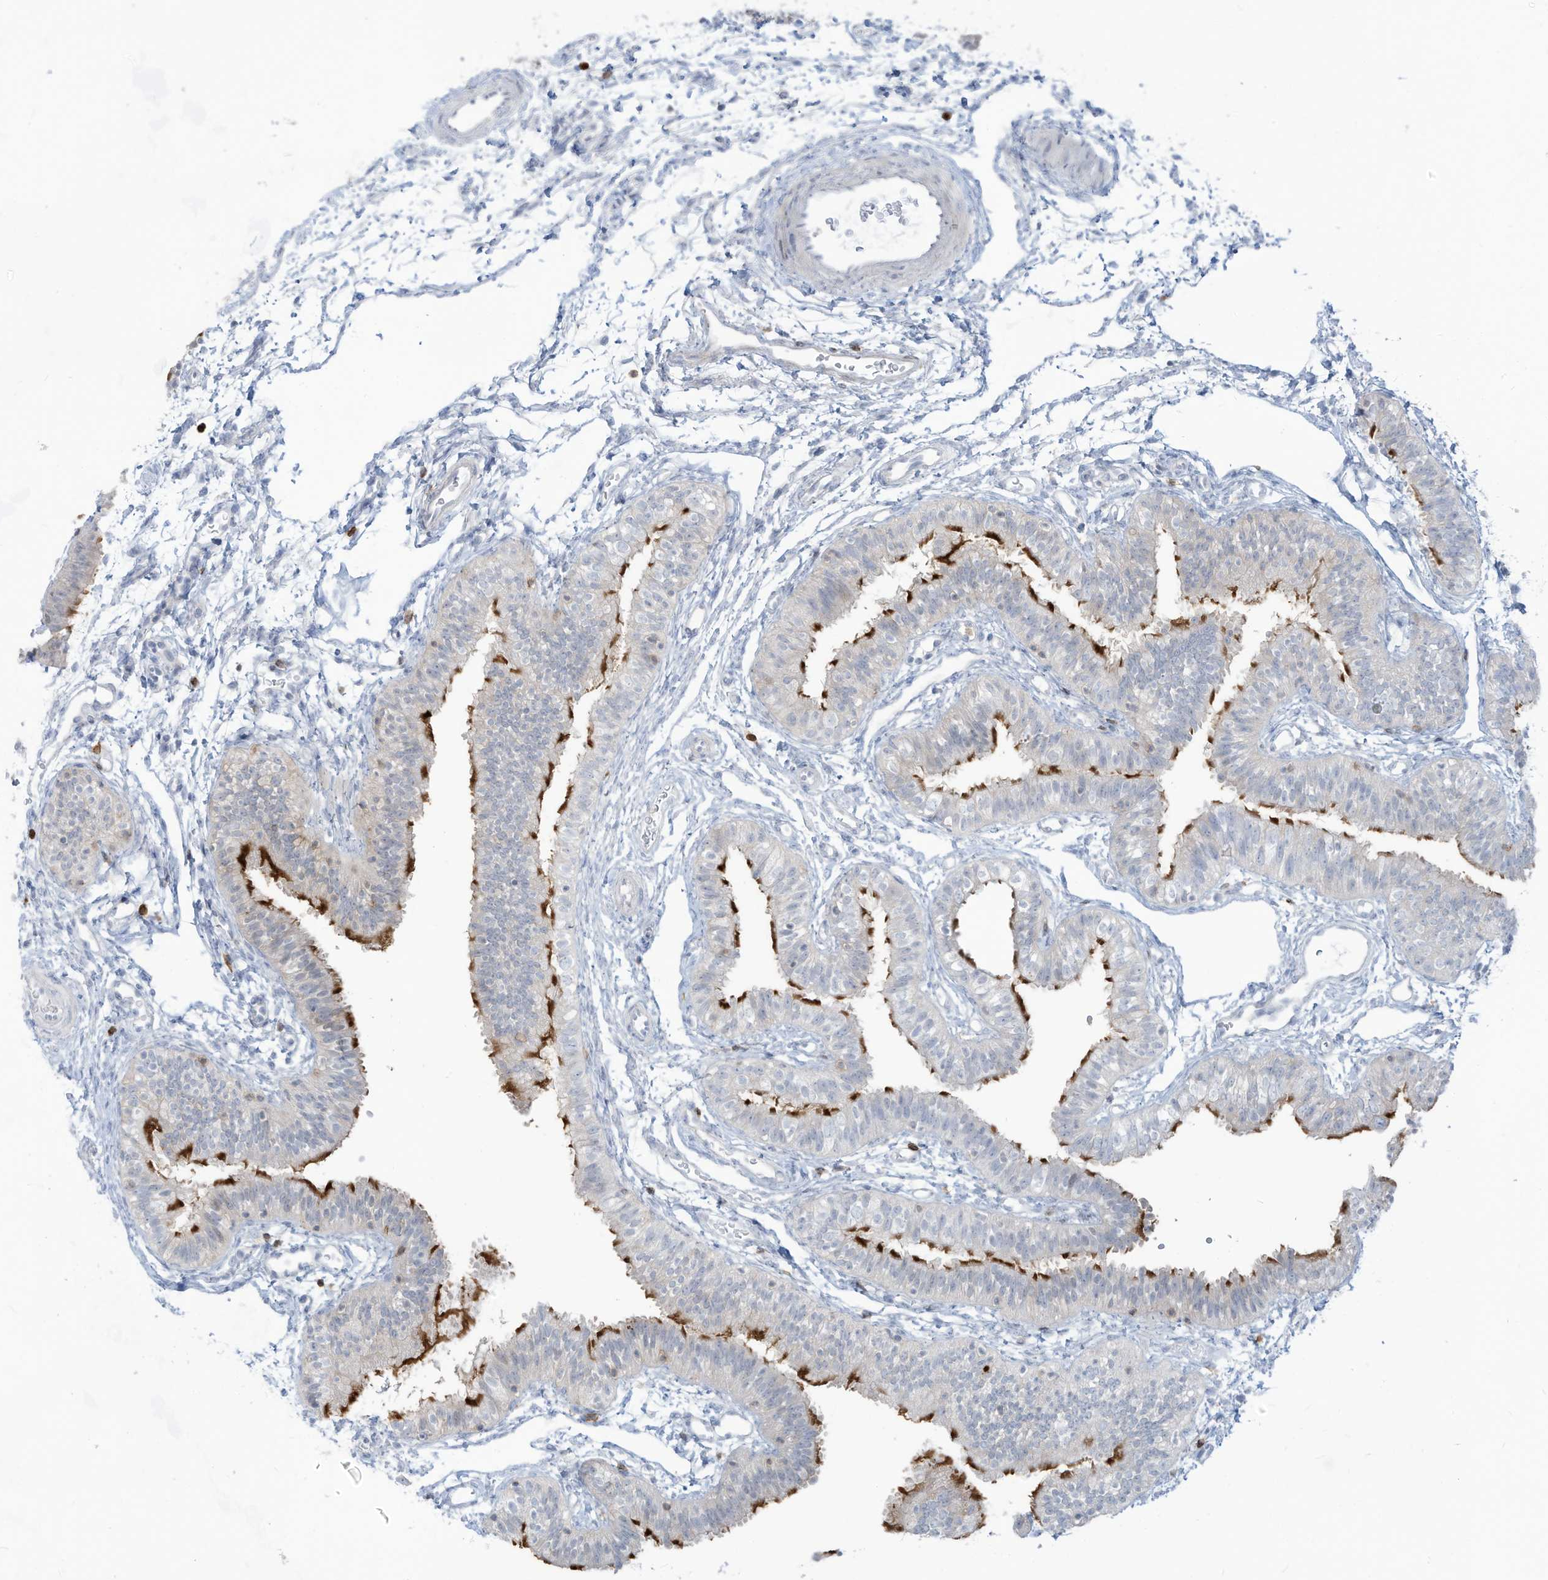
{"staining": {"intensity": "strong", "quantity": "25%-75%", "location": "cytoplasmic/membranous"}, "tissue": "fallopian tube", "cell_type": "Glandular cells", "image_type": "normal", "snomed": [{"axis": "morphology", "description": "Normal tissue, NOS"}, {"axis": "topography", "description": "Fallopian tube"}], "caption": "Fallopian tube stained with IHC displays strong cytoplasmic/membranous positivity in about 25%-75% of glandular cells. Using DAB (3,3'-diaminobenzidine) (brown) and hematoxylin (blue) stains, captured at high magnification using brightfield microscopy.", "gene": "NOTO", "patient": {"sex": "female", "age": 35}}